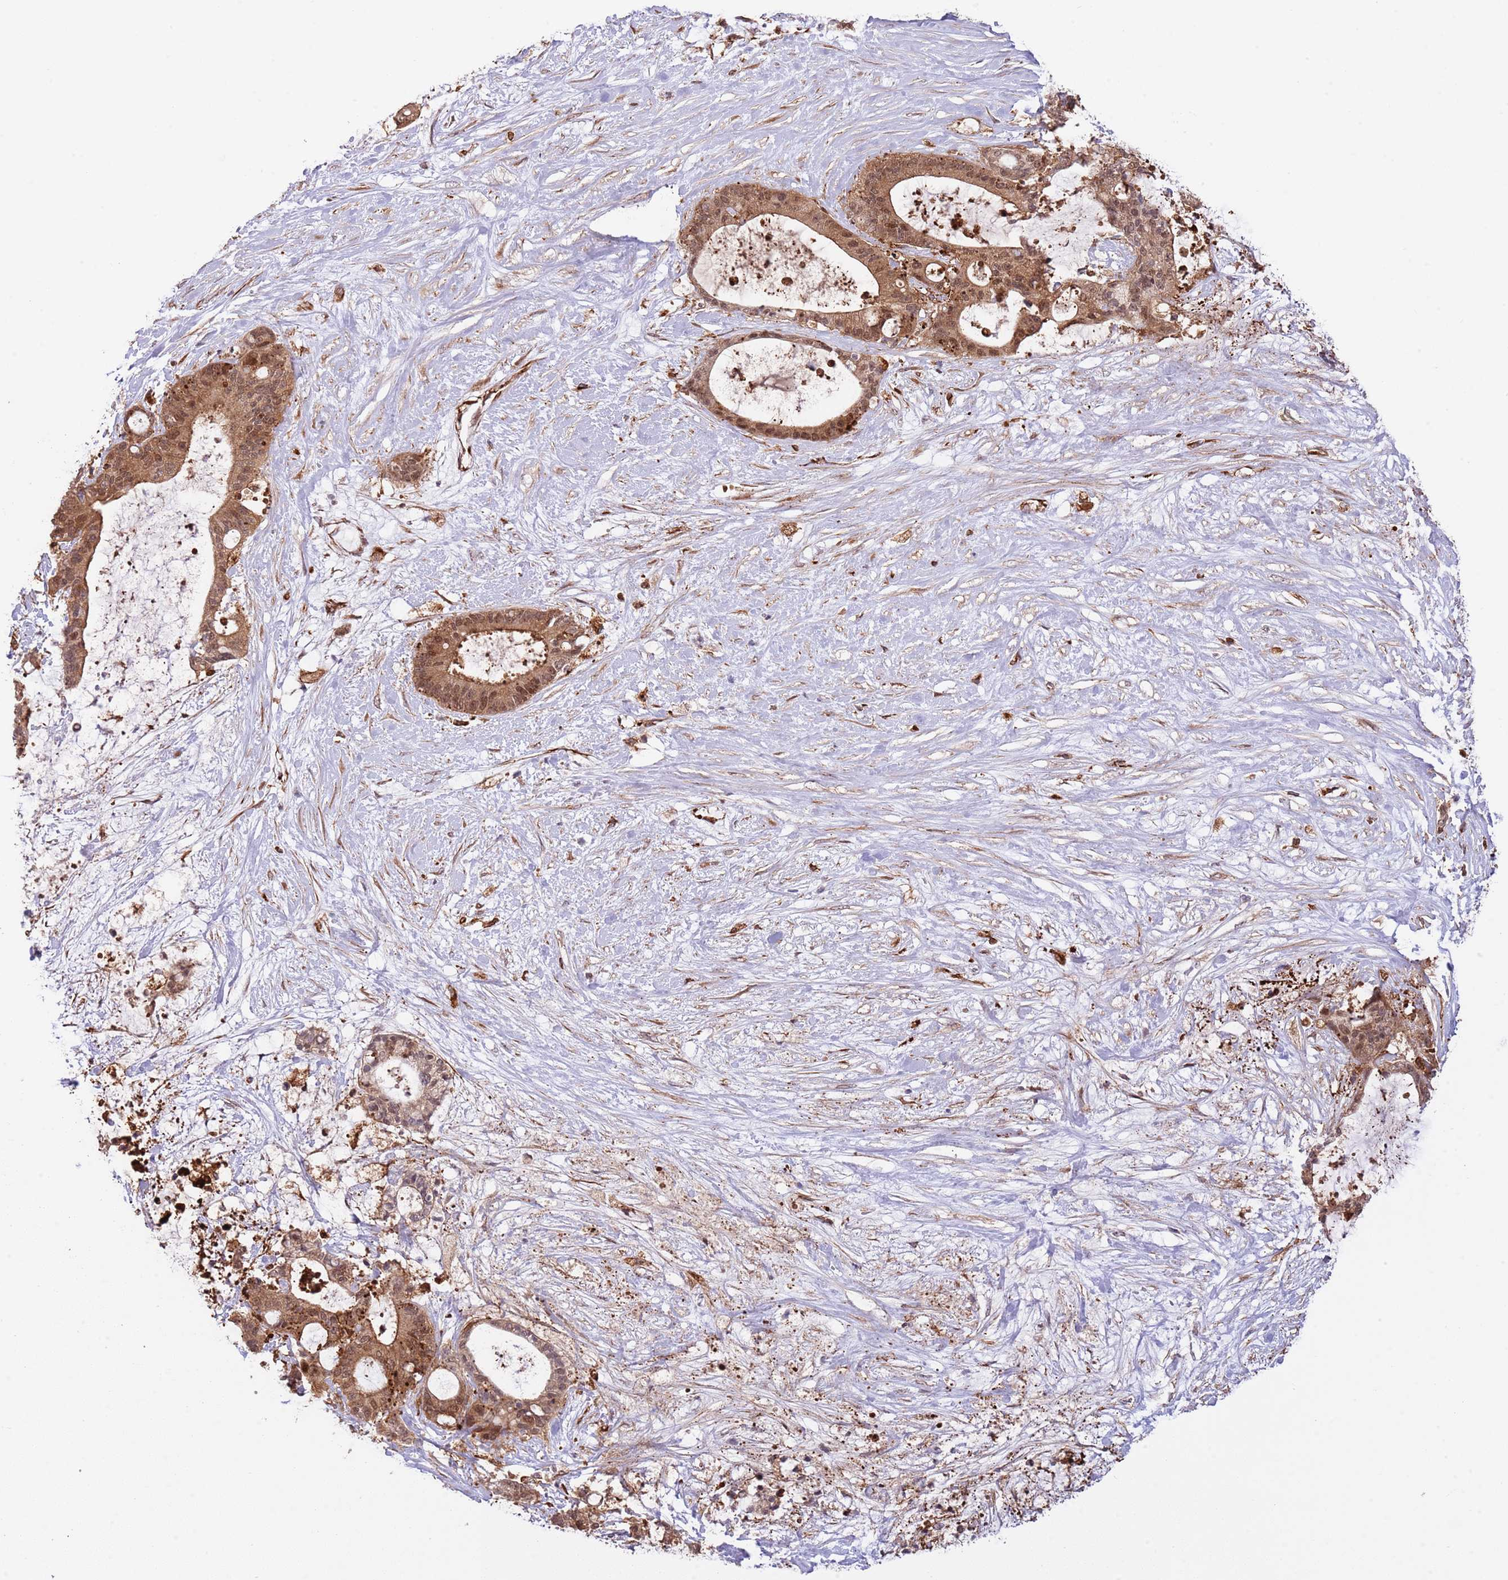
{"staining": {"intensity": "moderate", "quantity": ">75%", "location": "cytoplasmic/membranous,nuclear"}, "tissue": "liver cancer", "cell_type": "Tumor cells", "image_type": "cancer", "snomed": [{"axis": "morphology", "description": "Normal tissue, NOS"}, {"axis": "morphology", "description": "Cholangiocarcinoma"}, {"axis": "topography", "description": "Liver"}, {"axis": "topography", "description": "Peripheral nerve tissue"}], "caption": "IHC histopathology image of neoplastic tissue: liver cancer (cholangiocarcinoma) stained using immunohistochemistry exhibits medium levels of moderate protein expression localized specifically in the cytoplasmic/membranous and nuclear of tumor cells, appearing as a cytoplasmic/membranous and nuclear brown color.", "gene": "NEK3", "patient": {"sex": "female", "age": 73}}